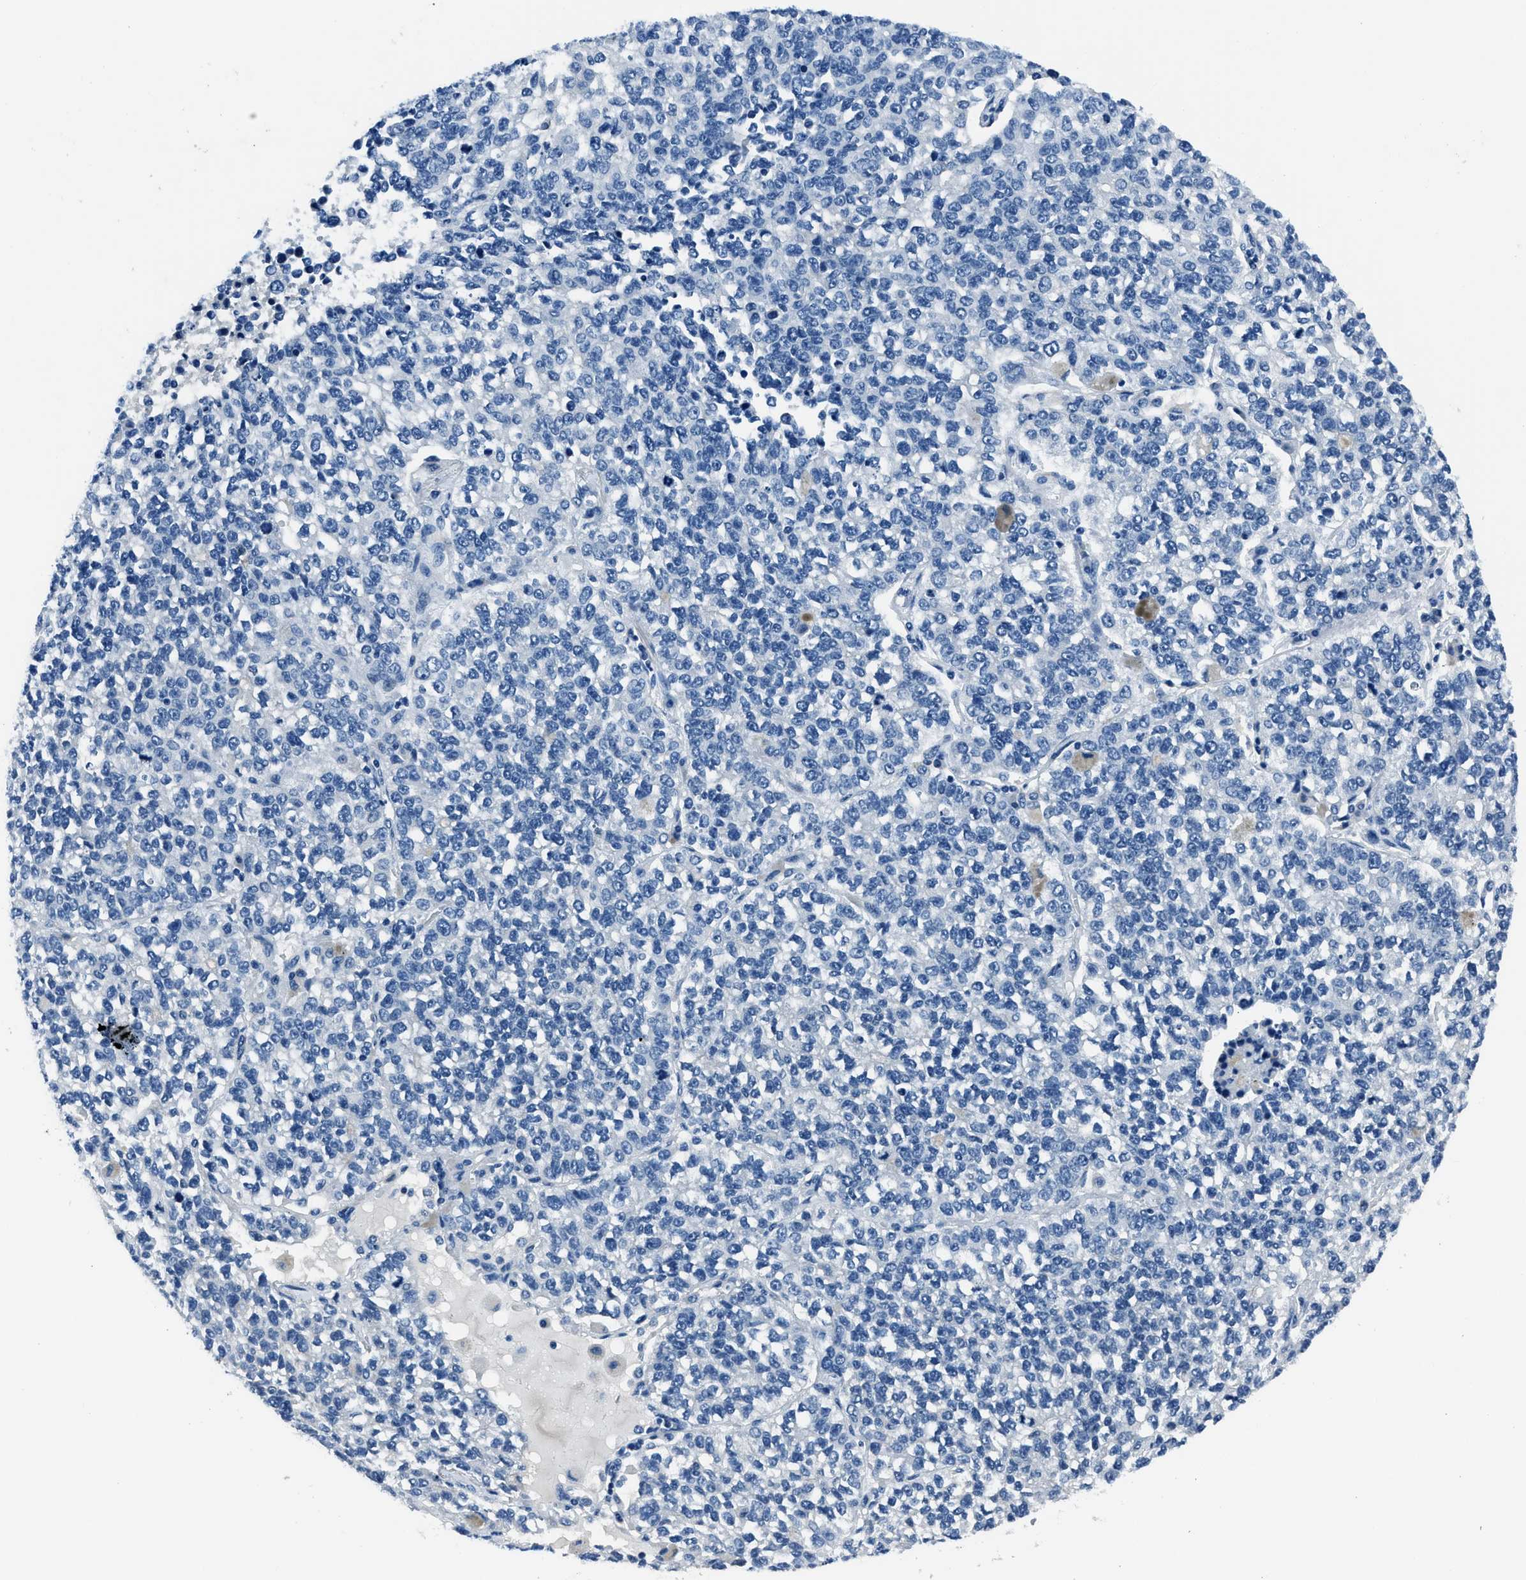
{"staining": {"intensity": "negative", "quantity": "none", "location": "none"}, "tissue": "lung cancer", "cell_type": "Tumor cells", "image_type": "cancer", "snomed": [{"axis": "morphology", "description": "Adenocarcinoma, NOS"}, {"axis": "topography", "description": "Lung"}], "caption": "High power microscopy photomicrograph of an IHC photomicrograph of lung adenocarcinoma, revealing no significant expression in tumor cells. (DAB immunohistochemistry visualized using brightfield microscopy, high magnification).", "gene": "GJA3", "patient": {"sex": "male", "age": 49}}